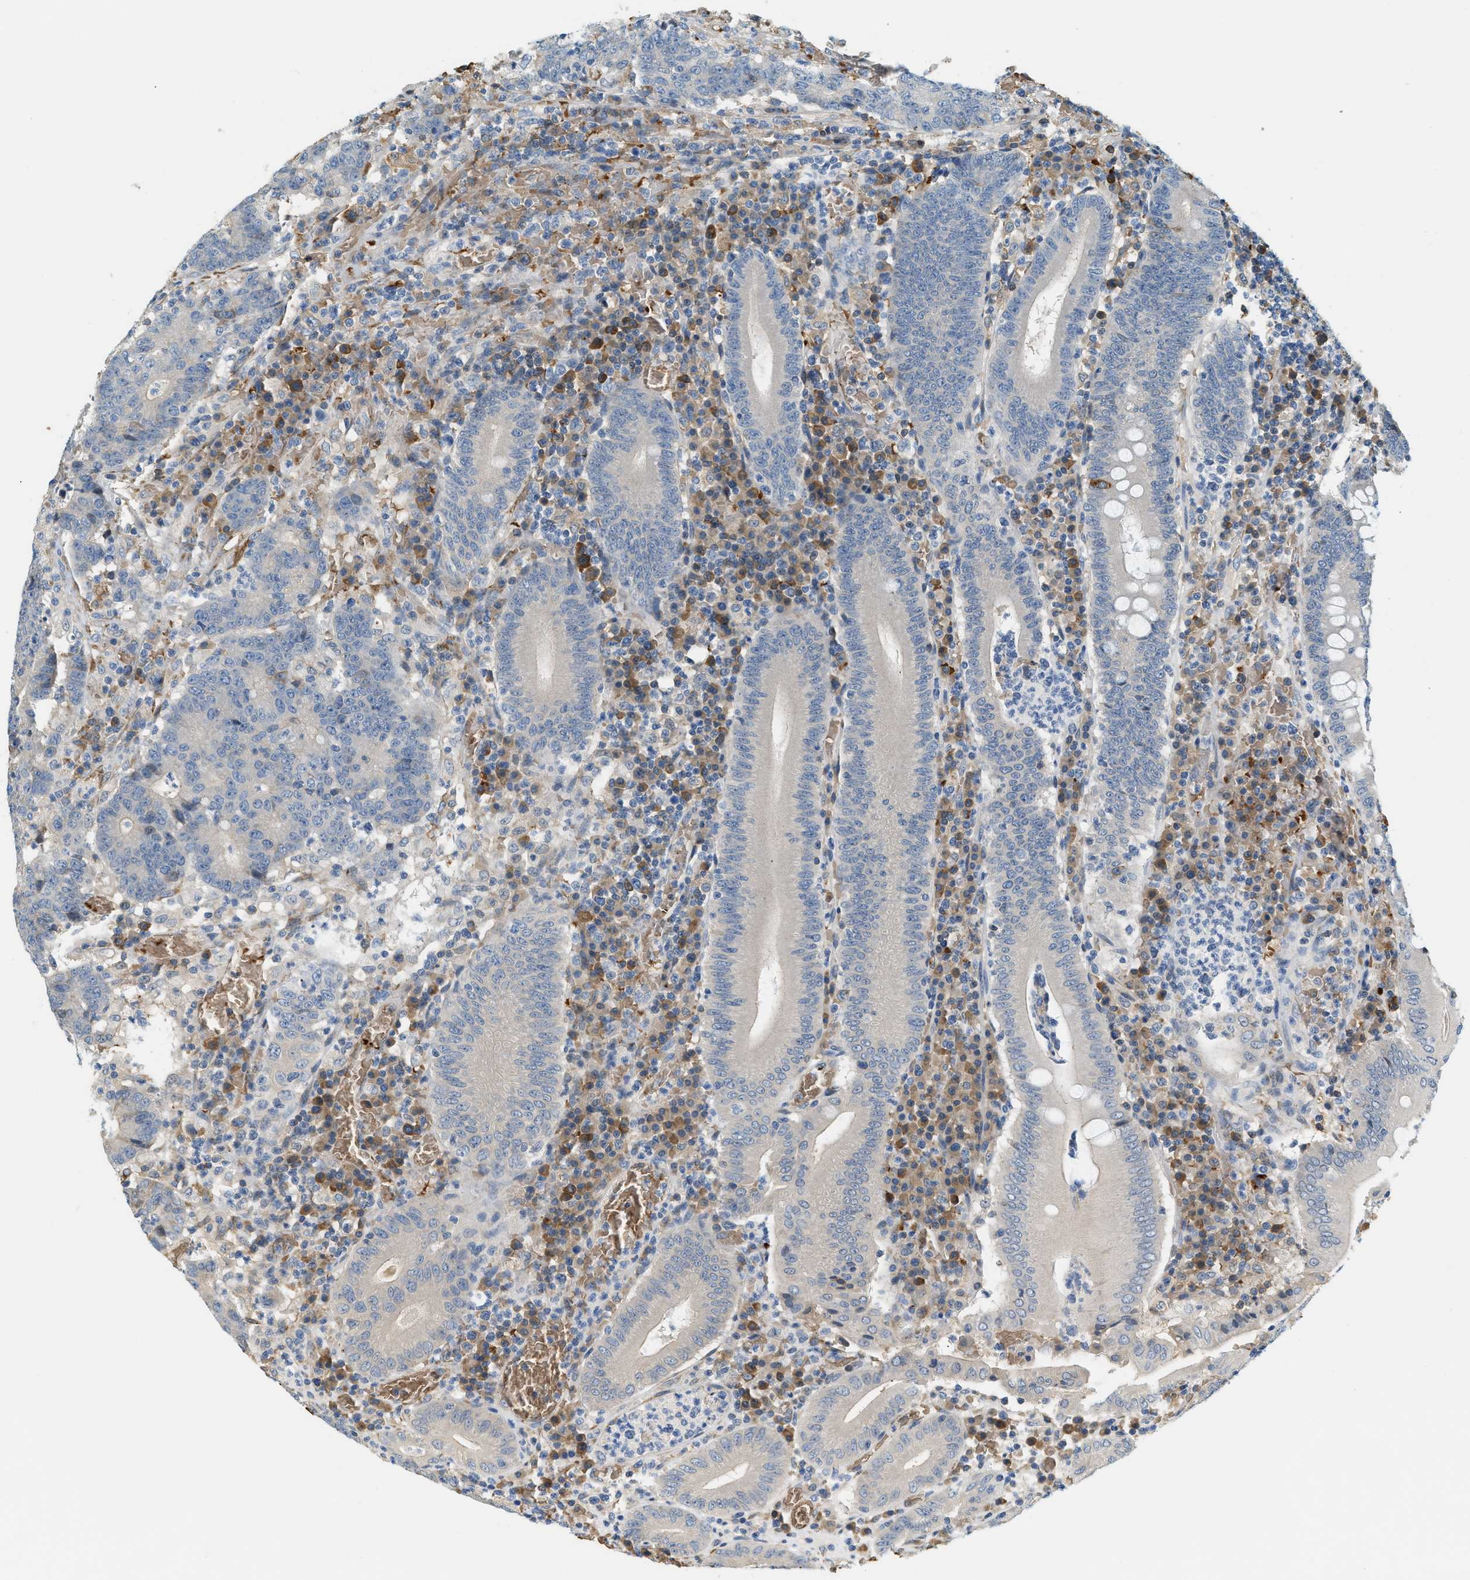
{"staining": {"intensity": "negative", "quantity": "none", "location": "none"}, "tissue": "colorectal cancer", "cell_type": "Tumor cells", "image_type": "cancer", "snomed": [{"axis": "morphology", "description": "Normal tissue, NOS"}, {"axis": "morphology", "description": "Adenocarcinoma, NOS"}, {"axis": "topography", "description": "Colon"}], "caption": "High power microscopy photomicrograph of an immunohistochemistry image of colorectal cancer (adenocarcinoma), revealing no significant staining in tumor cells.", "gene": "CYTH2", "patient": {"sex": "female", "age": 75}}